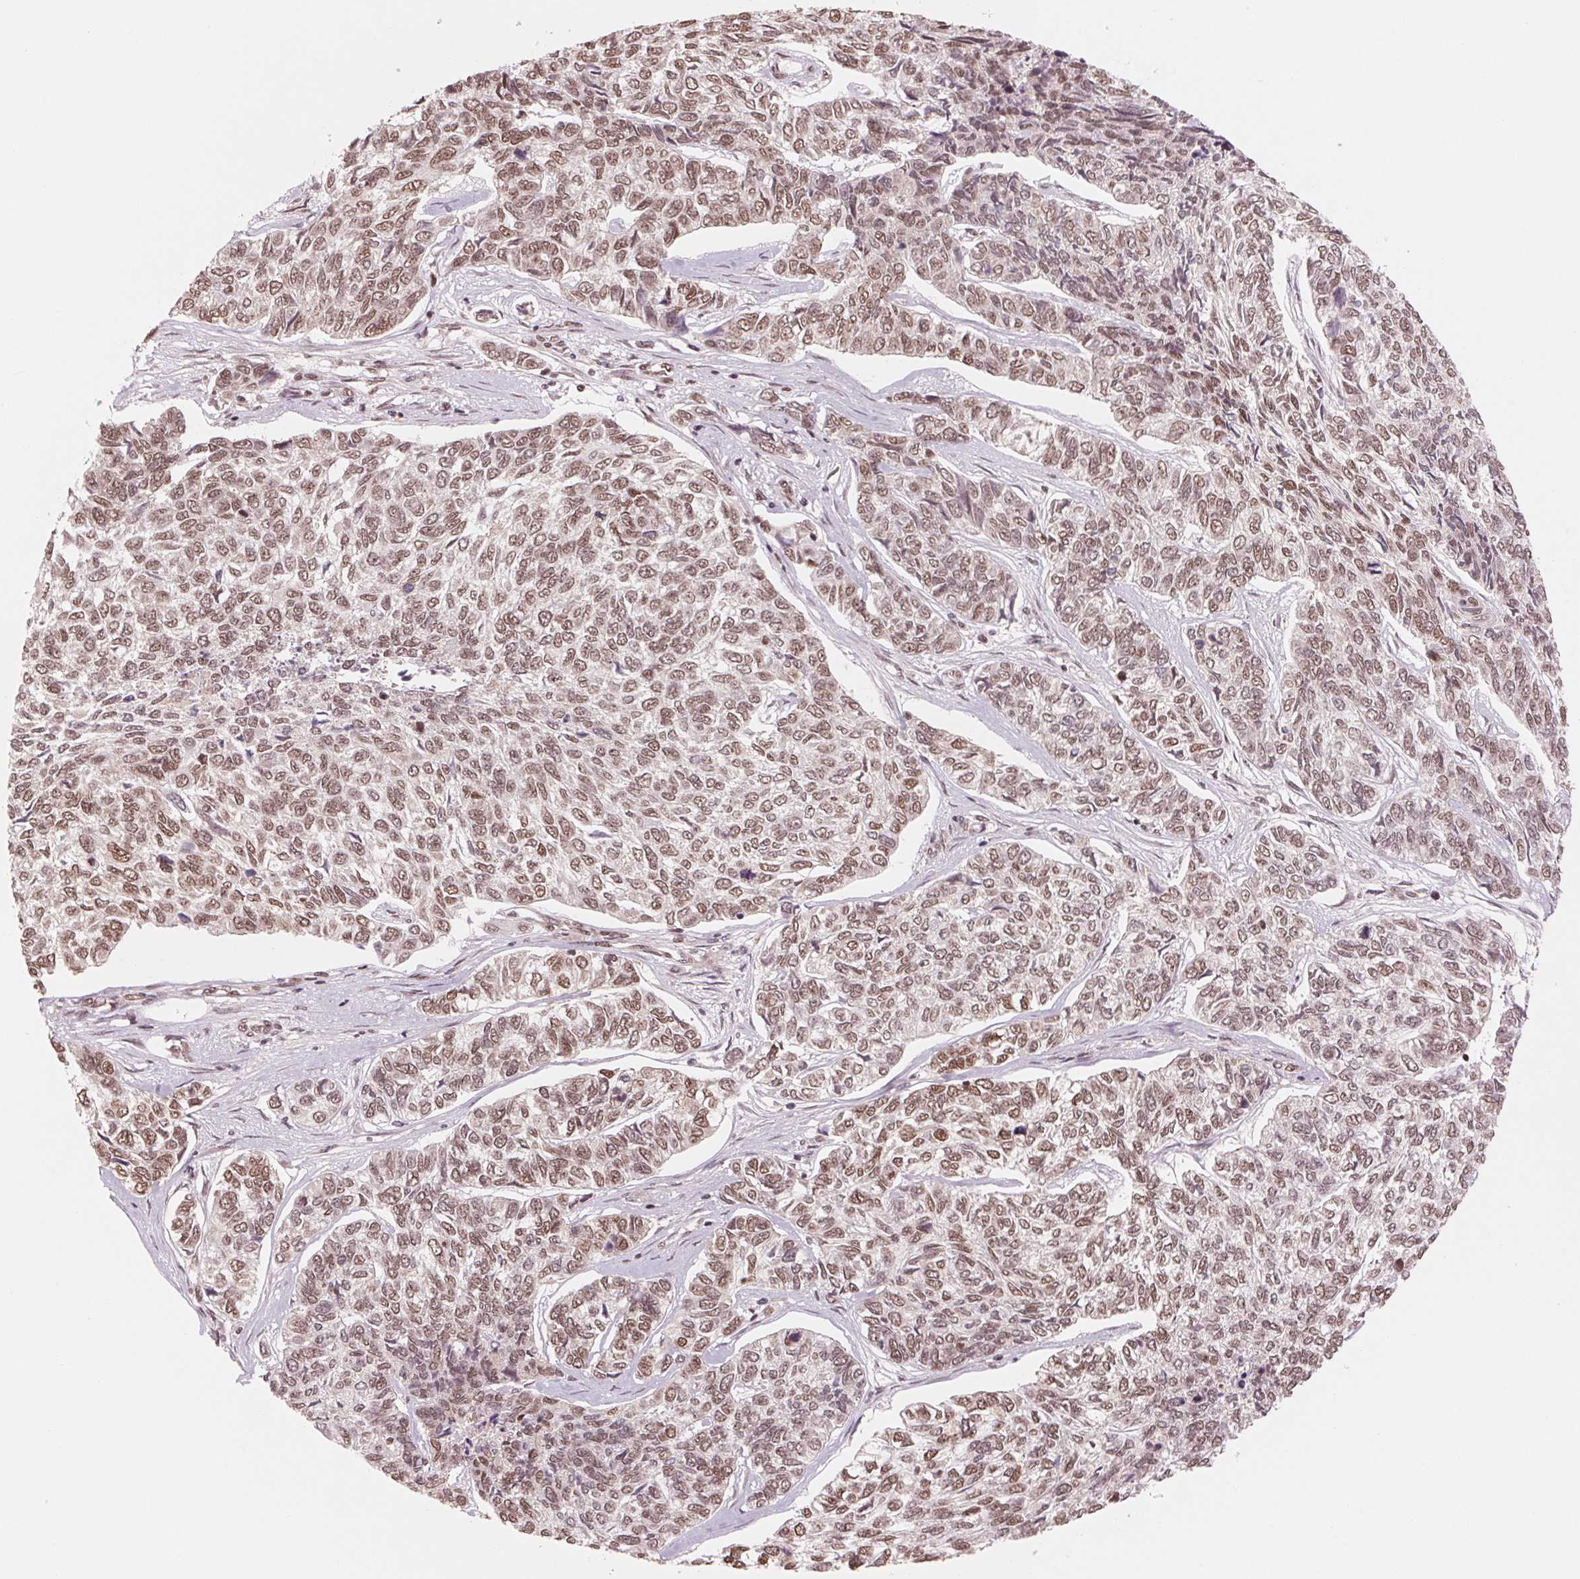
{"staining": {"intensity": "moderate", "quantity": ">75%", "location": "nuclear"}, "tissue": "skin cancer", "cell_type": "Tumor cells", "image_type": "cancer", "snomed": [{"axis": "morphology", "description": "Basal cell carcinoma"}, {"axis": "topography", "description": "Skin"}], "caption": "An immunohistochemistry (IHC) histopathology image of tumor tissue is shown. Protein staining in brown highlights moderate nuclear positivity in skin cancer within tumor cells.", "gene": "TTLL9", "patient": {"sex": "female", "age": 65}}